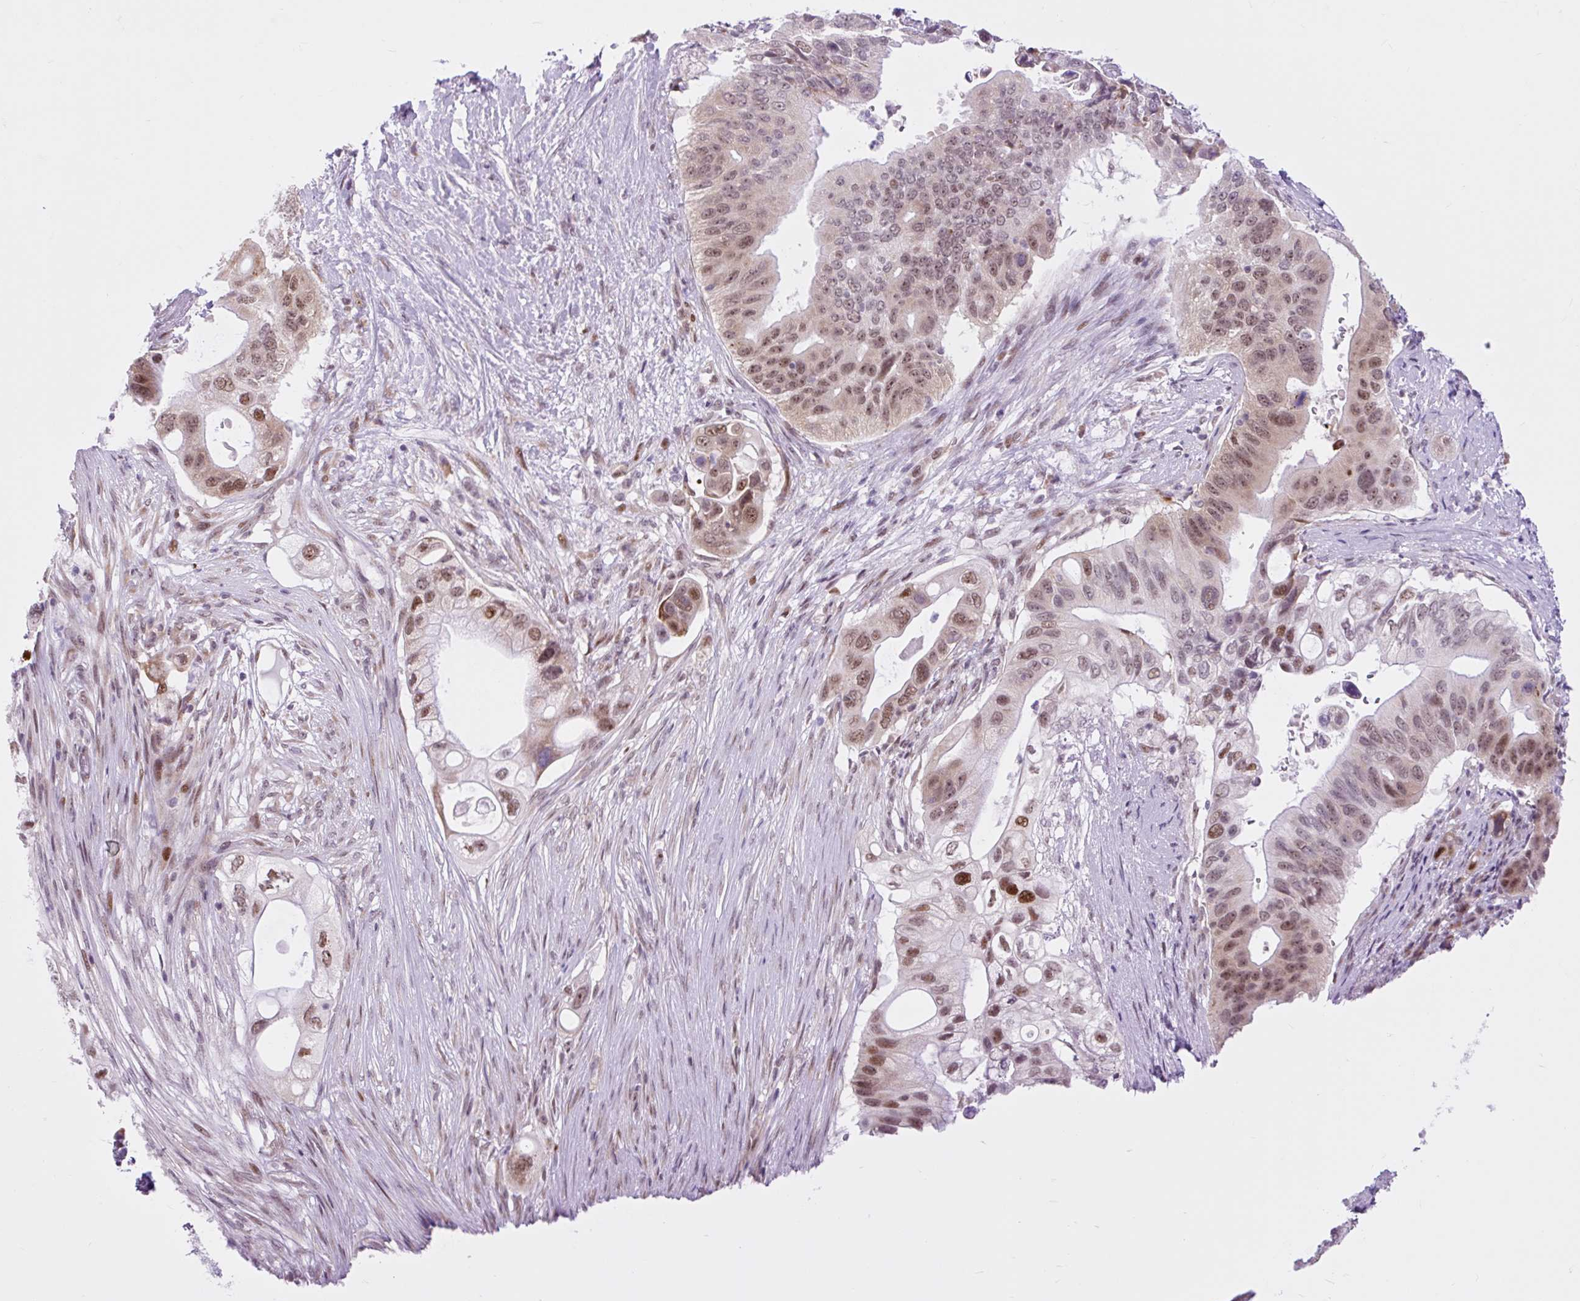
{"staining": {"intensity": "moderate", "quantity": ">75%", "location": "nuclear"}, "tissue": "pancreatic cancer", "cell_type": "Tumor cells", "image_type": "cancer", "snomed": [{"axis": "morphology", "description": "Adenocarcinoma, NOS"}, {"axis": "topography", "description": "Pancreas"}], "caption": "Protein expression analysis of pancreatic cancer (adenocarcinoma) shows moderate nuclear staining in about >75% of tumor cells.", "gene": "CLK2", "patient": {"sex": "female", "age": 72}}